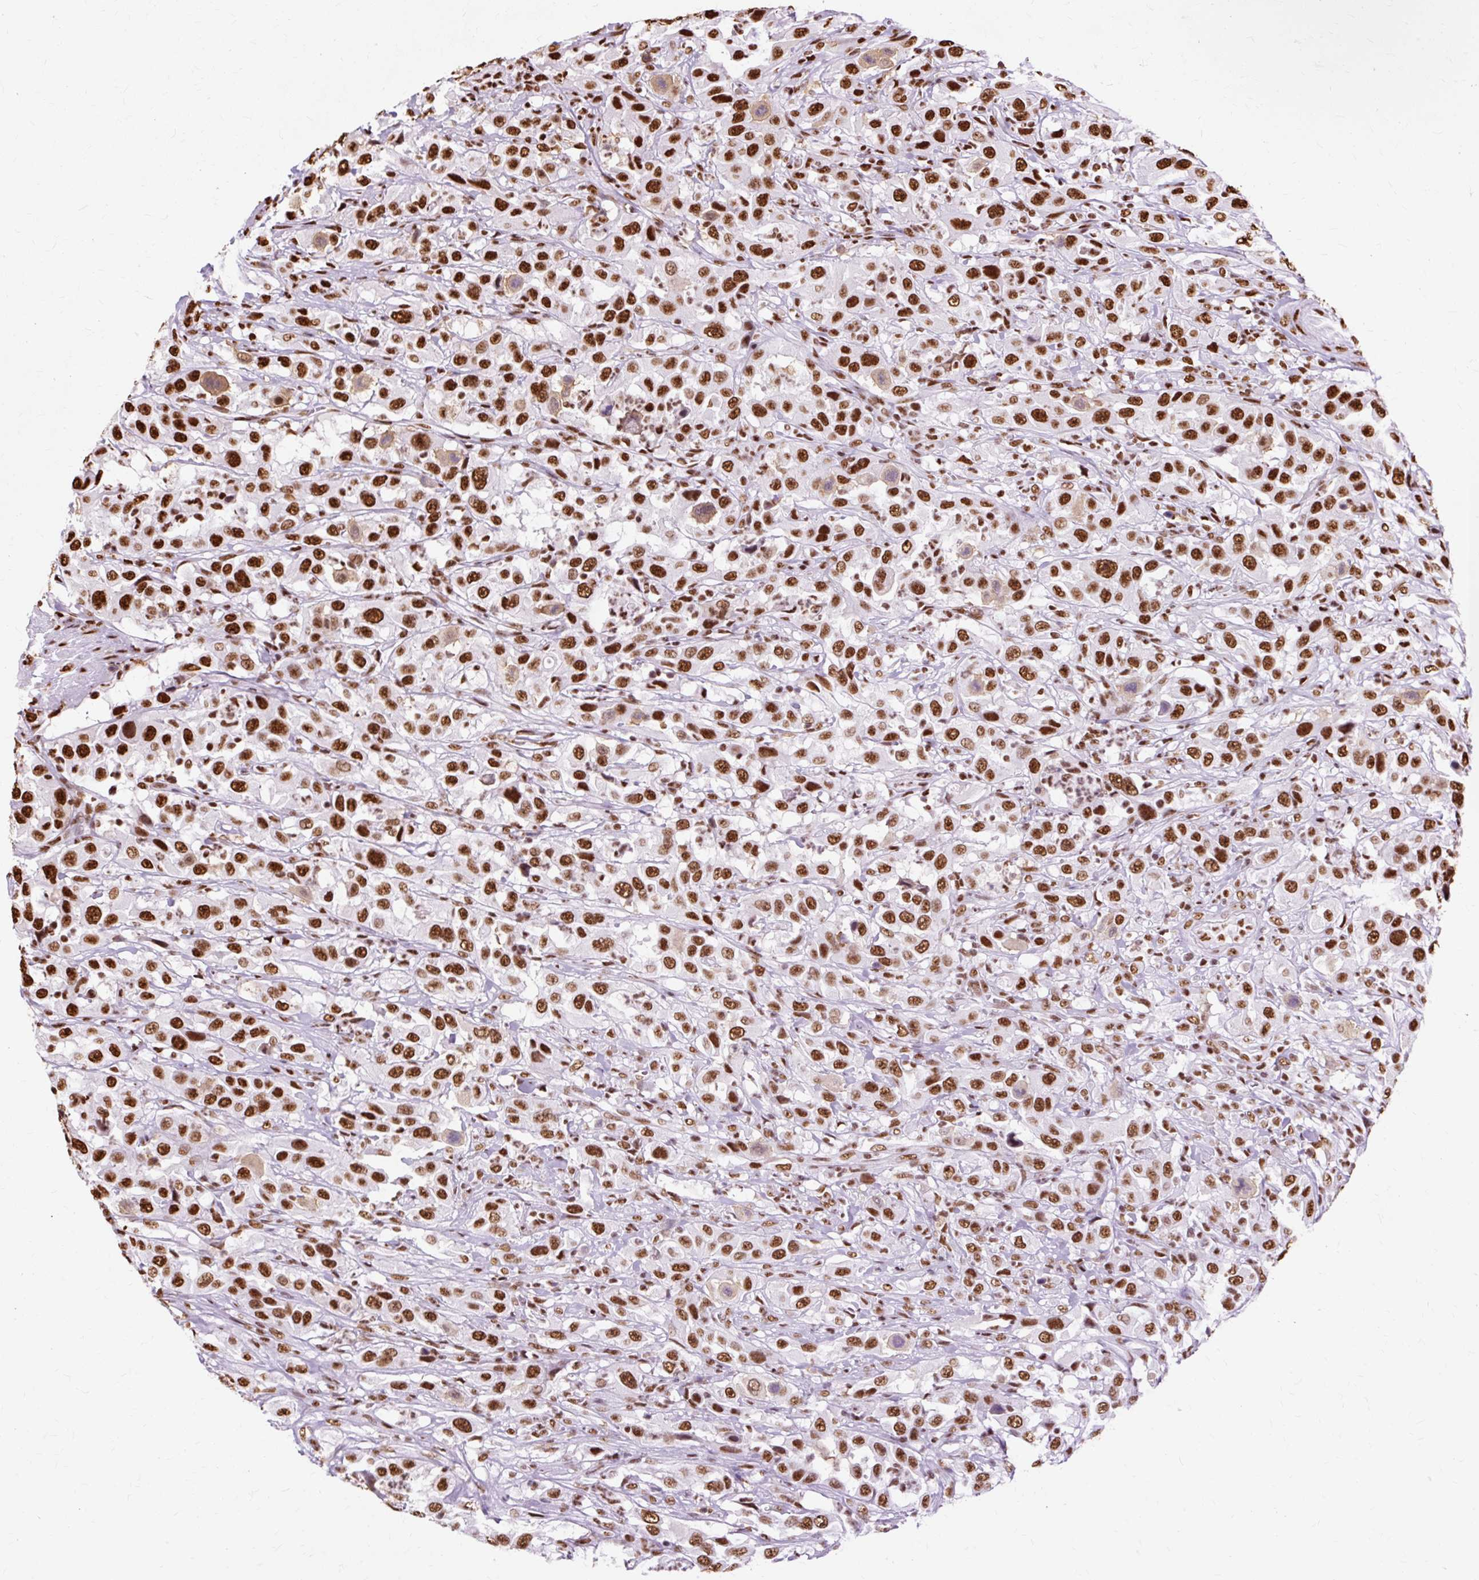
{"staining": {"intensity": "strong", "quantity": ">75%", "location": "nuclear"}, "tissue": "urothelial cancer", "cell_type": "Tumor cells", "image_type": "cancer", "snomed": [{"axis": "morphology", "description": "Urothelial carcinoma, High grade"}, {"axis": "topography", "description": "Urinary bladder"}], "caption": "Strong nuclear expression is appreciated in approximately >75% of tumor cells in urothelial cancer.", "gene": "XRCC6", "patient": {"sex": "male", "age": 61}}